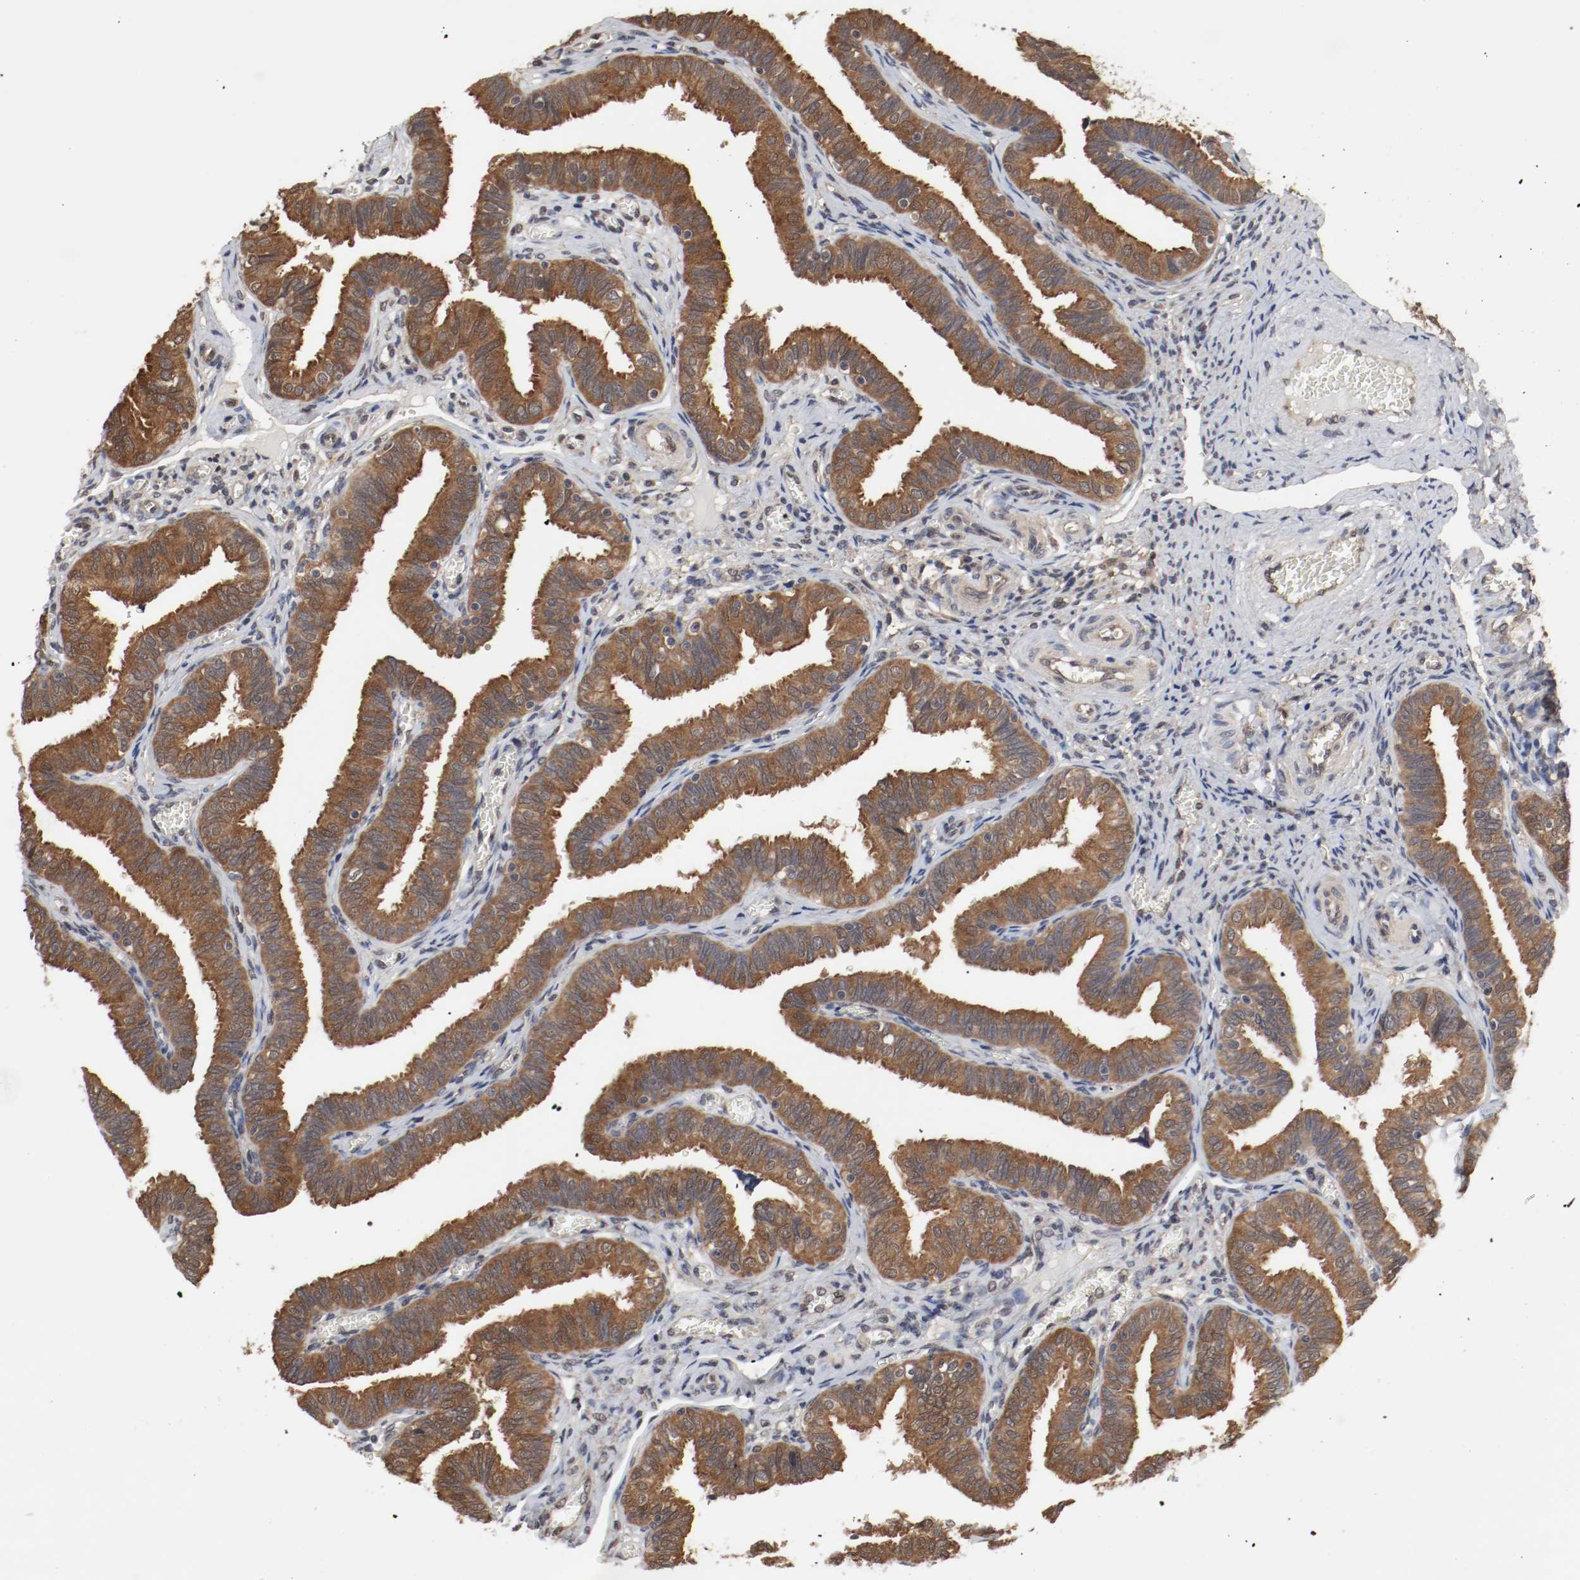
{"staining": {"intensity": "strong", "quantity": ">75%", "location": "cytoplasmic/membranous,nuclear"}, "tissue": "fallopian tube", "cell_type": "Glandular cells", "image_type": "normal", "snomed": [{"axis": "morphology", "description": "Normal tissue, NOS"}, {"axis": "topography", "description": "Fallopian tube"}], "caption": "IHC of unremarkable human fallopian tube demonstrates high levels of strong cytoplasmic/membranous,nuclear positivity in about >75% of glandular cells. IHC stains the protein of interest in brown and the nuclei are stained blue.", "gene": "AFG3L2", "patient": {"sex": "female", "age": 46}}